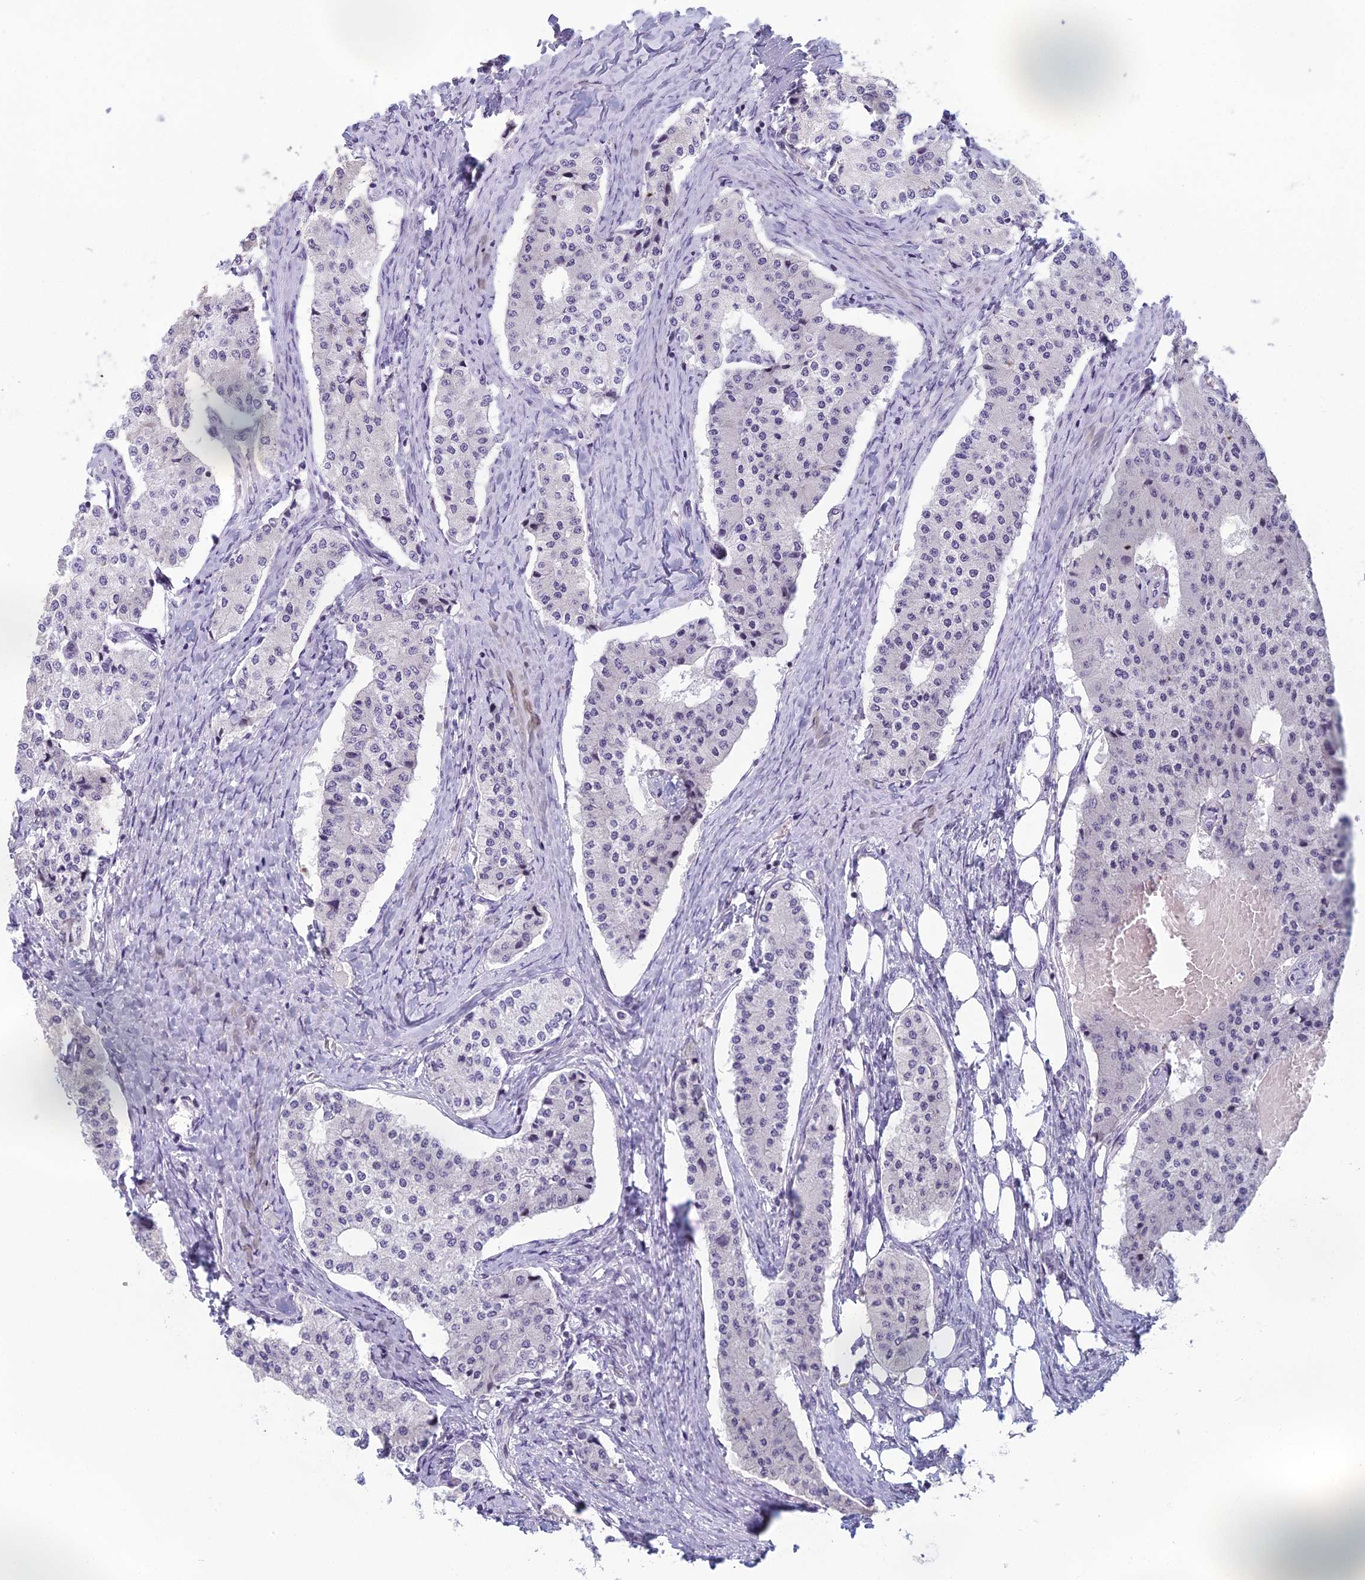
{"staining": {"intensity": "negative", "quantity": "none", "location": "none"}, "tissue": "carcinoid", "cell_type": "Tumor cells", "image_type": "cancer", "snomed": [{"axis": "morphology", "description": "Carcinoid, malignant, NOS"}, {"axis": "topography", "description": "Colon"}], "caption": "Tumor cells are negative for brown protein staining in carcinoid.", "gene": "RGS17", "patient": {"sex": "female", "age": 52}}